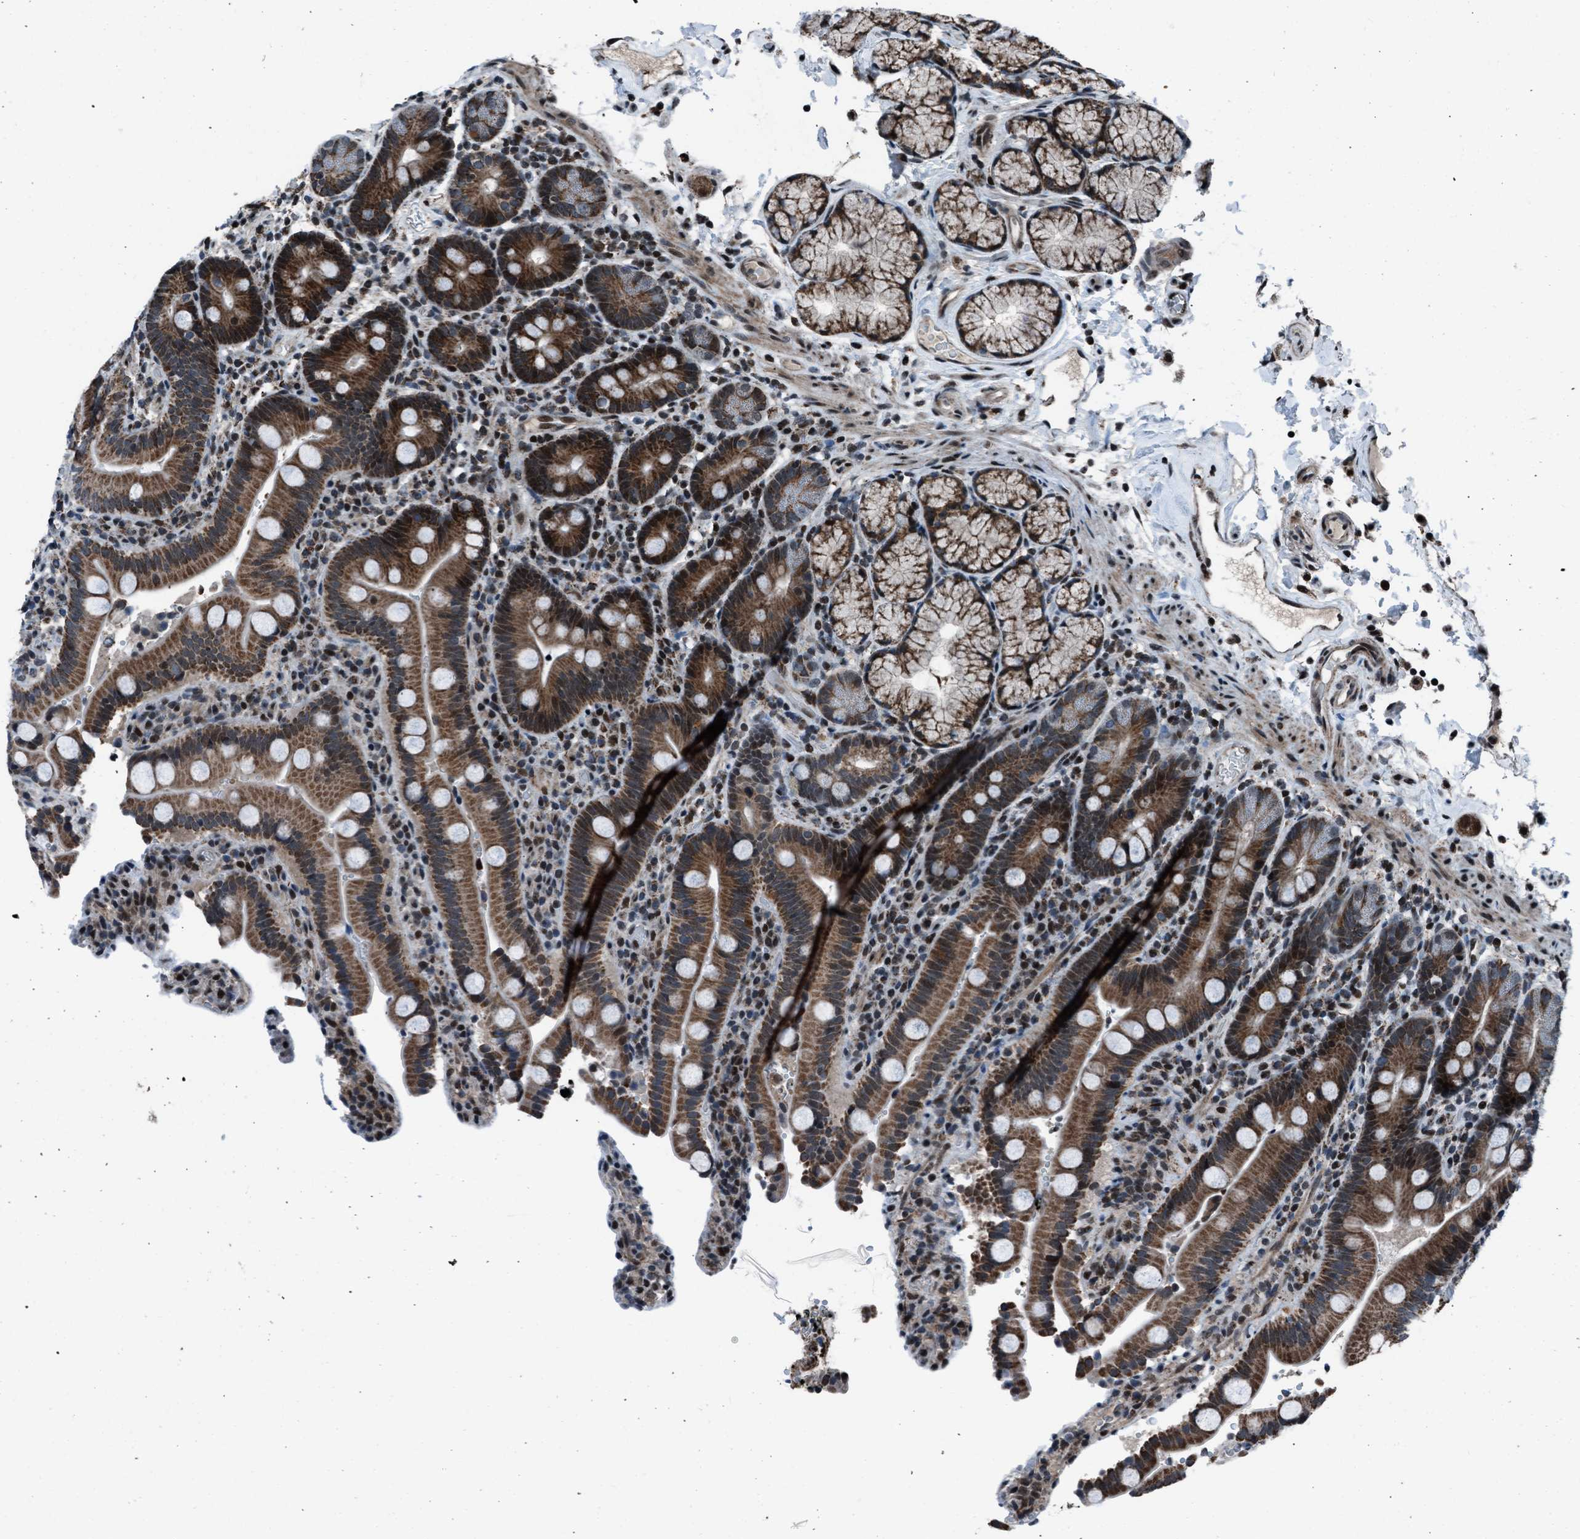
{"staining": {"intensity": "strong", "quantity": ">75%", "location": "cytoplasmic/membranous"}, "tissue": "duodenum", "cell_type": "Glandular cells", "image_type": "normal", "snomed": [{"axis": "morphology", "description": "Normal tissue, NOS"}, {"axis": "topography", "description": "Small intestine, NOS"}], "caption": "The histopathology image displays staining of normal duodenum, revealing strong cytoplasmic/membranous protein positivity (brown color) within glandular cells. (brown staining indicates protein expression, while blue staining denotes nuclei).", "gene": "MORC3", "patient": {"sex": "female", "age": 71}}